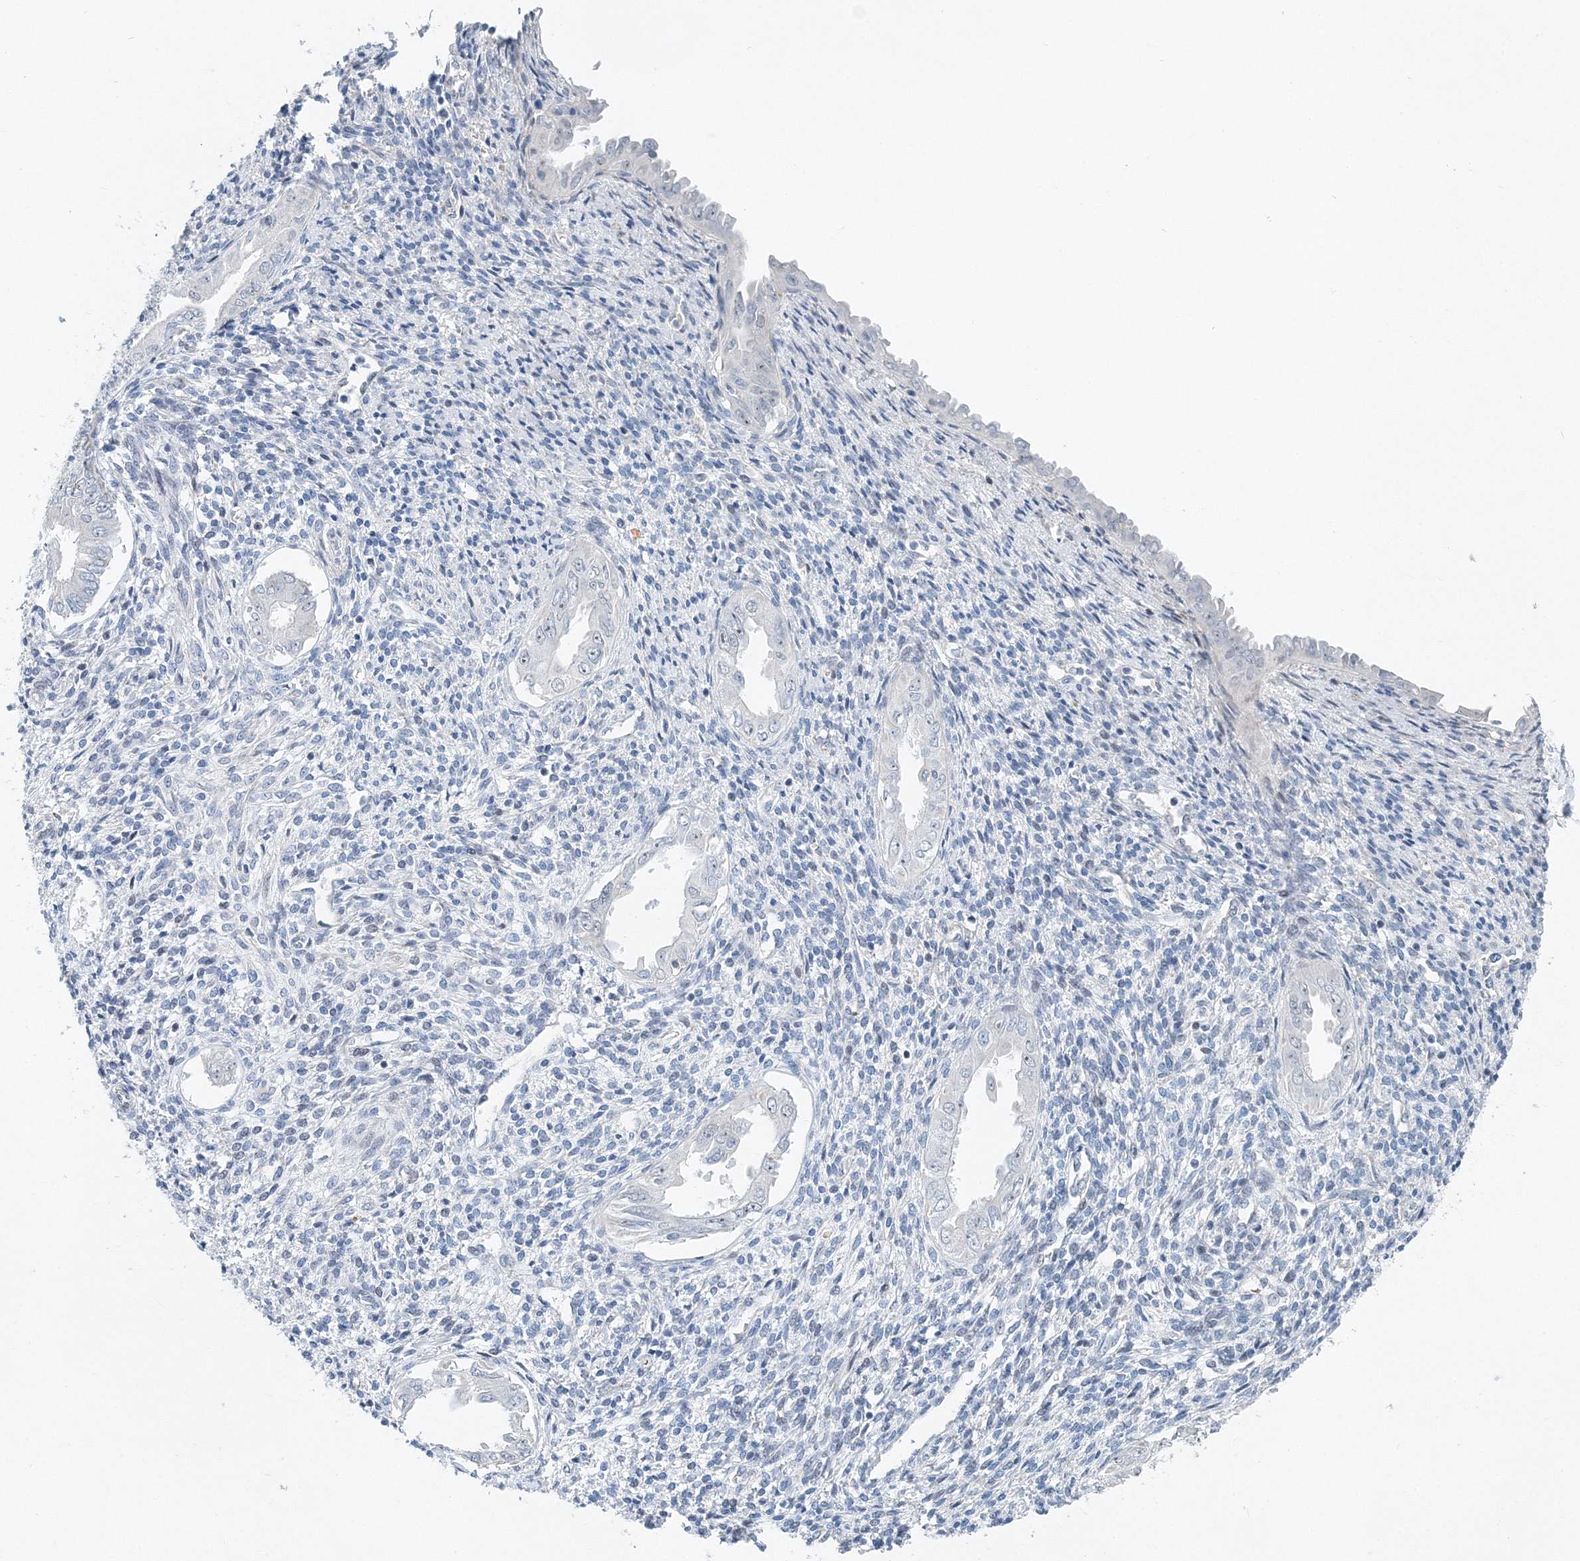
{"staining": {"intensity": "negative", "quantity": "none", "location": "none"}, "tissue": "endometrium", "cell_type": "Cells in endometrial stroma", "image_type": "normal", "snomed": [{"axis": "morphology", "description": "Normal tissue, NOS"}, {"axis": "topography", "description": "Endometrium"}], "caption": "The micrograph displays no staining of cells in endometrial stroma in normal endometrium.", "gene": "UIMC1", "patient": {"sex": "female", "age": 66}}